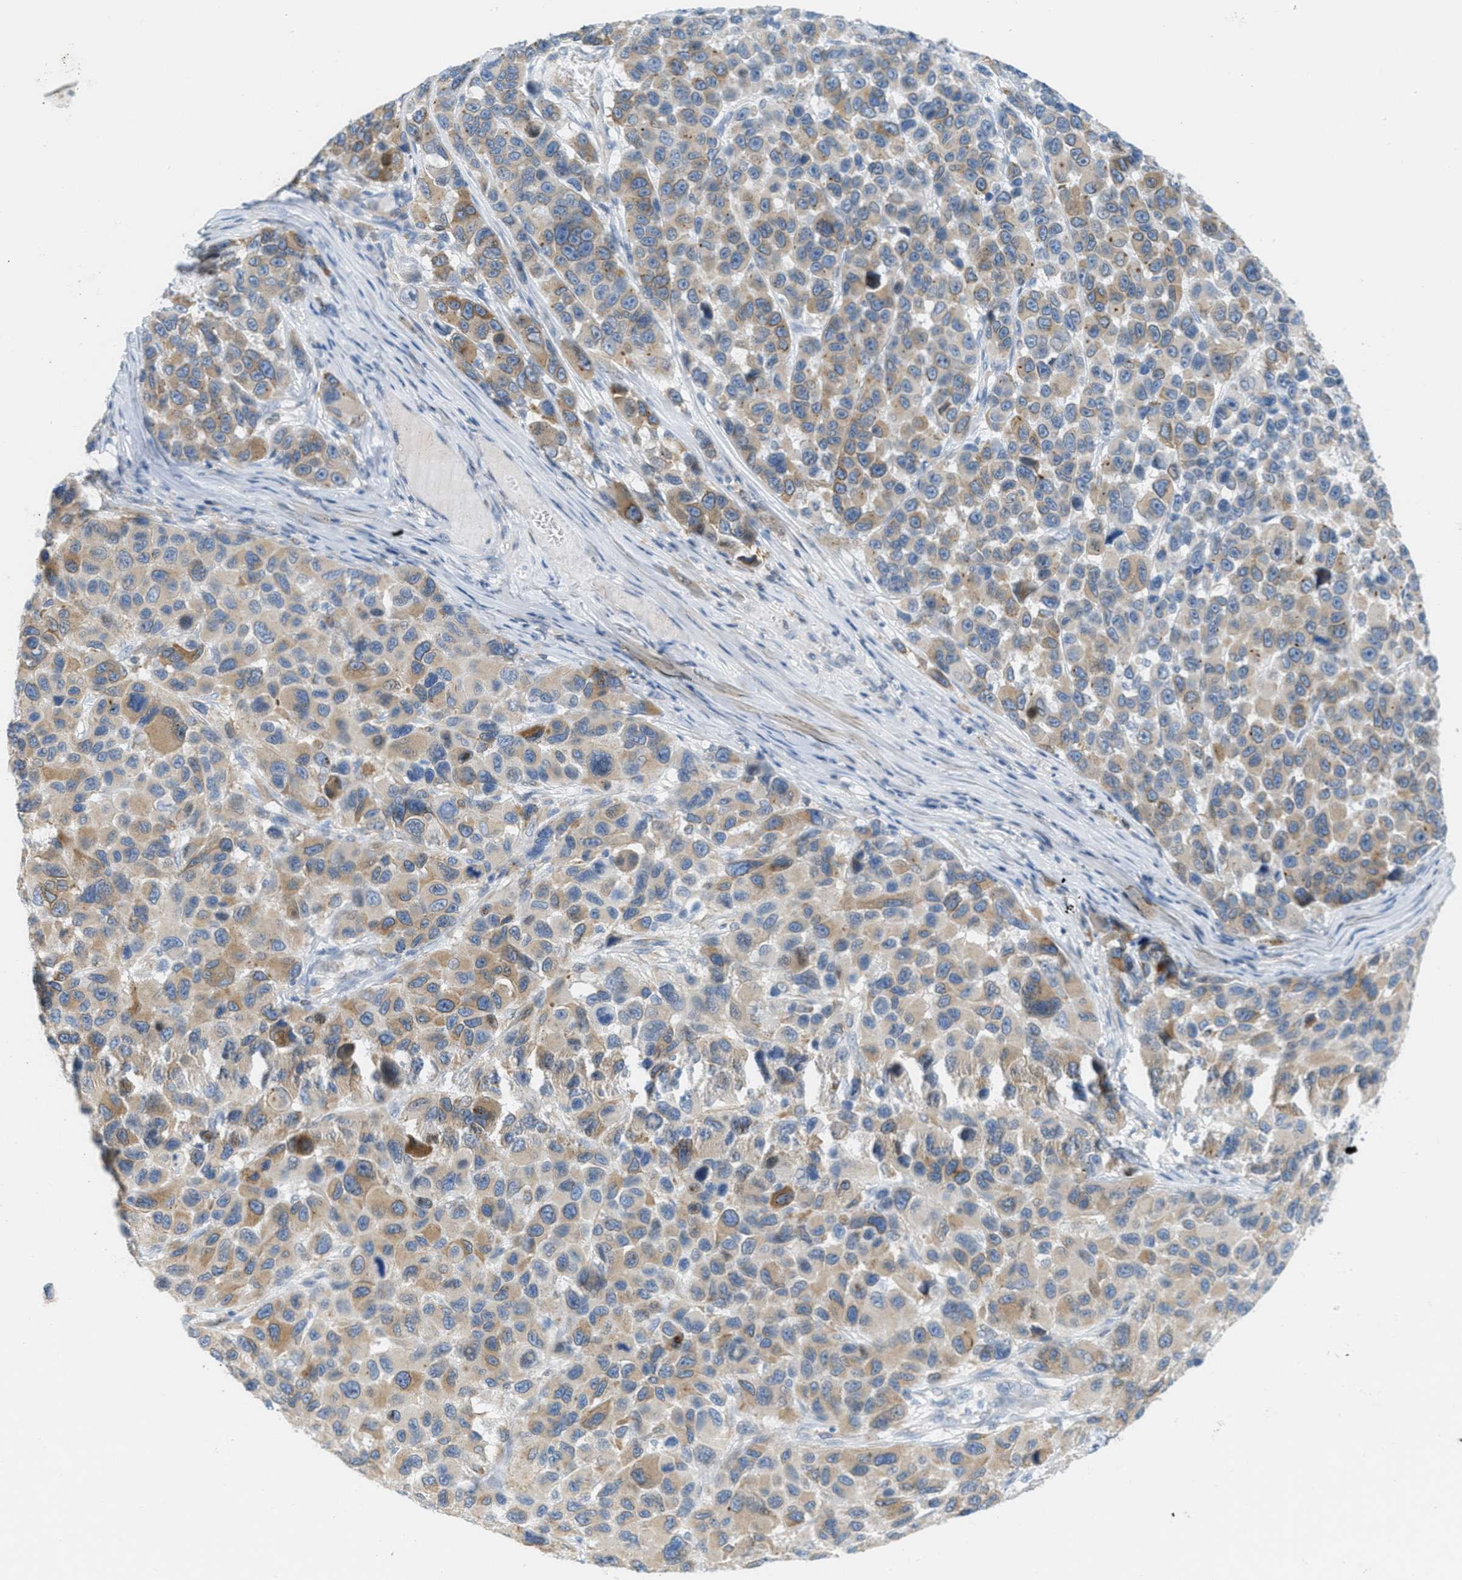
{"staining": {"intensity": "weak", "quantity": ">75%", "location": "cytoplasmic/membranous"}, "tissue": "melanoma", "cell_type": "Tumor cells", "image_type": "cancer", "snomed": [{"axis": "morphology", "description": "Malignant melanoma, NOS"}, {"axis": "topography", "description": "Skin"}], "caption": "An immunohistochemistry (IHC) image of neoplastic tissue is shown. Protein staining in brown labels weak cytoplasmic/membranous positivity in melanoma within tumor cells.", "gene": "TEX264", "patient": {"sex": "male", "age": 53}}